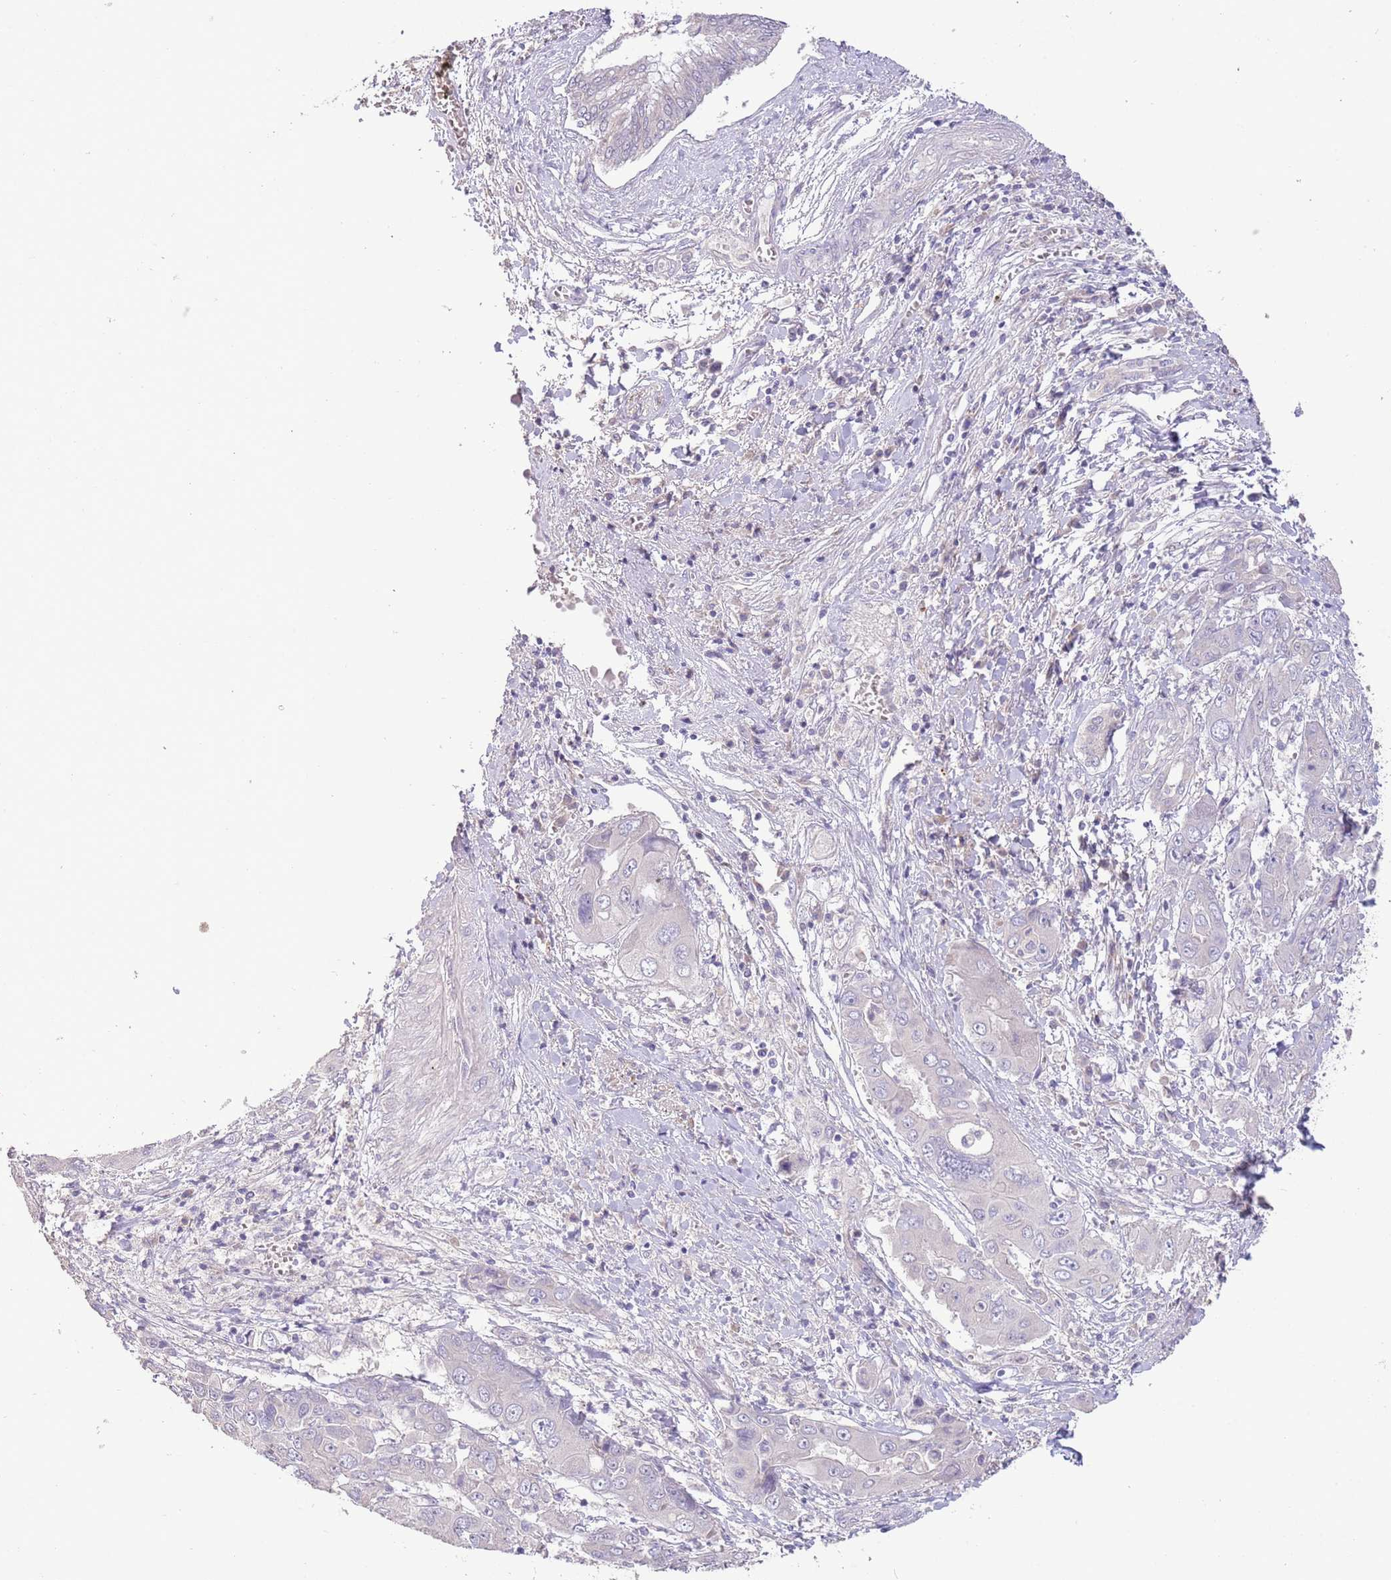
{"staining": {"intensity": "negative", "quantity": "none", "location": "none"}, "tissue": "liver cancer", "cell_type": "Tumor cells", "image_type": "cancer", "snomed": [{"axis": "morphology", "description": "Cholangiocarcinoma"}, {"axis": "topography", "description": "Liver"}], "caption": "This is an IHC photomicrograph of human cholangiocarcinoma (liver). There is no positivity in tumor cells.", "gene": "ZNF658", "patient": {"sex": "male", "age": 67}}